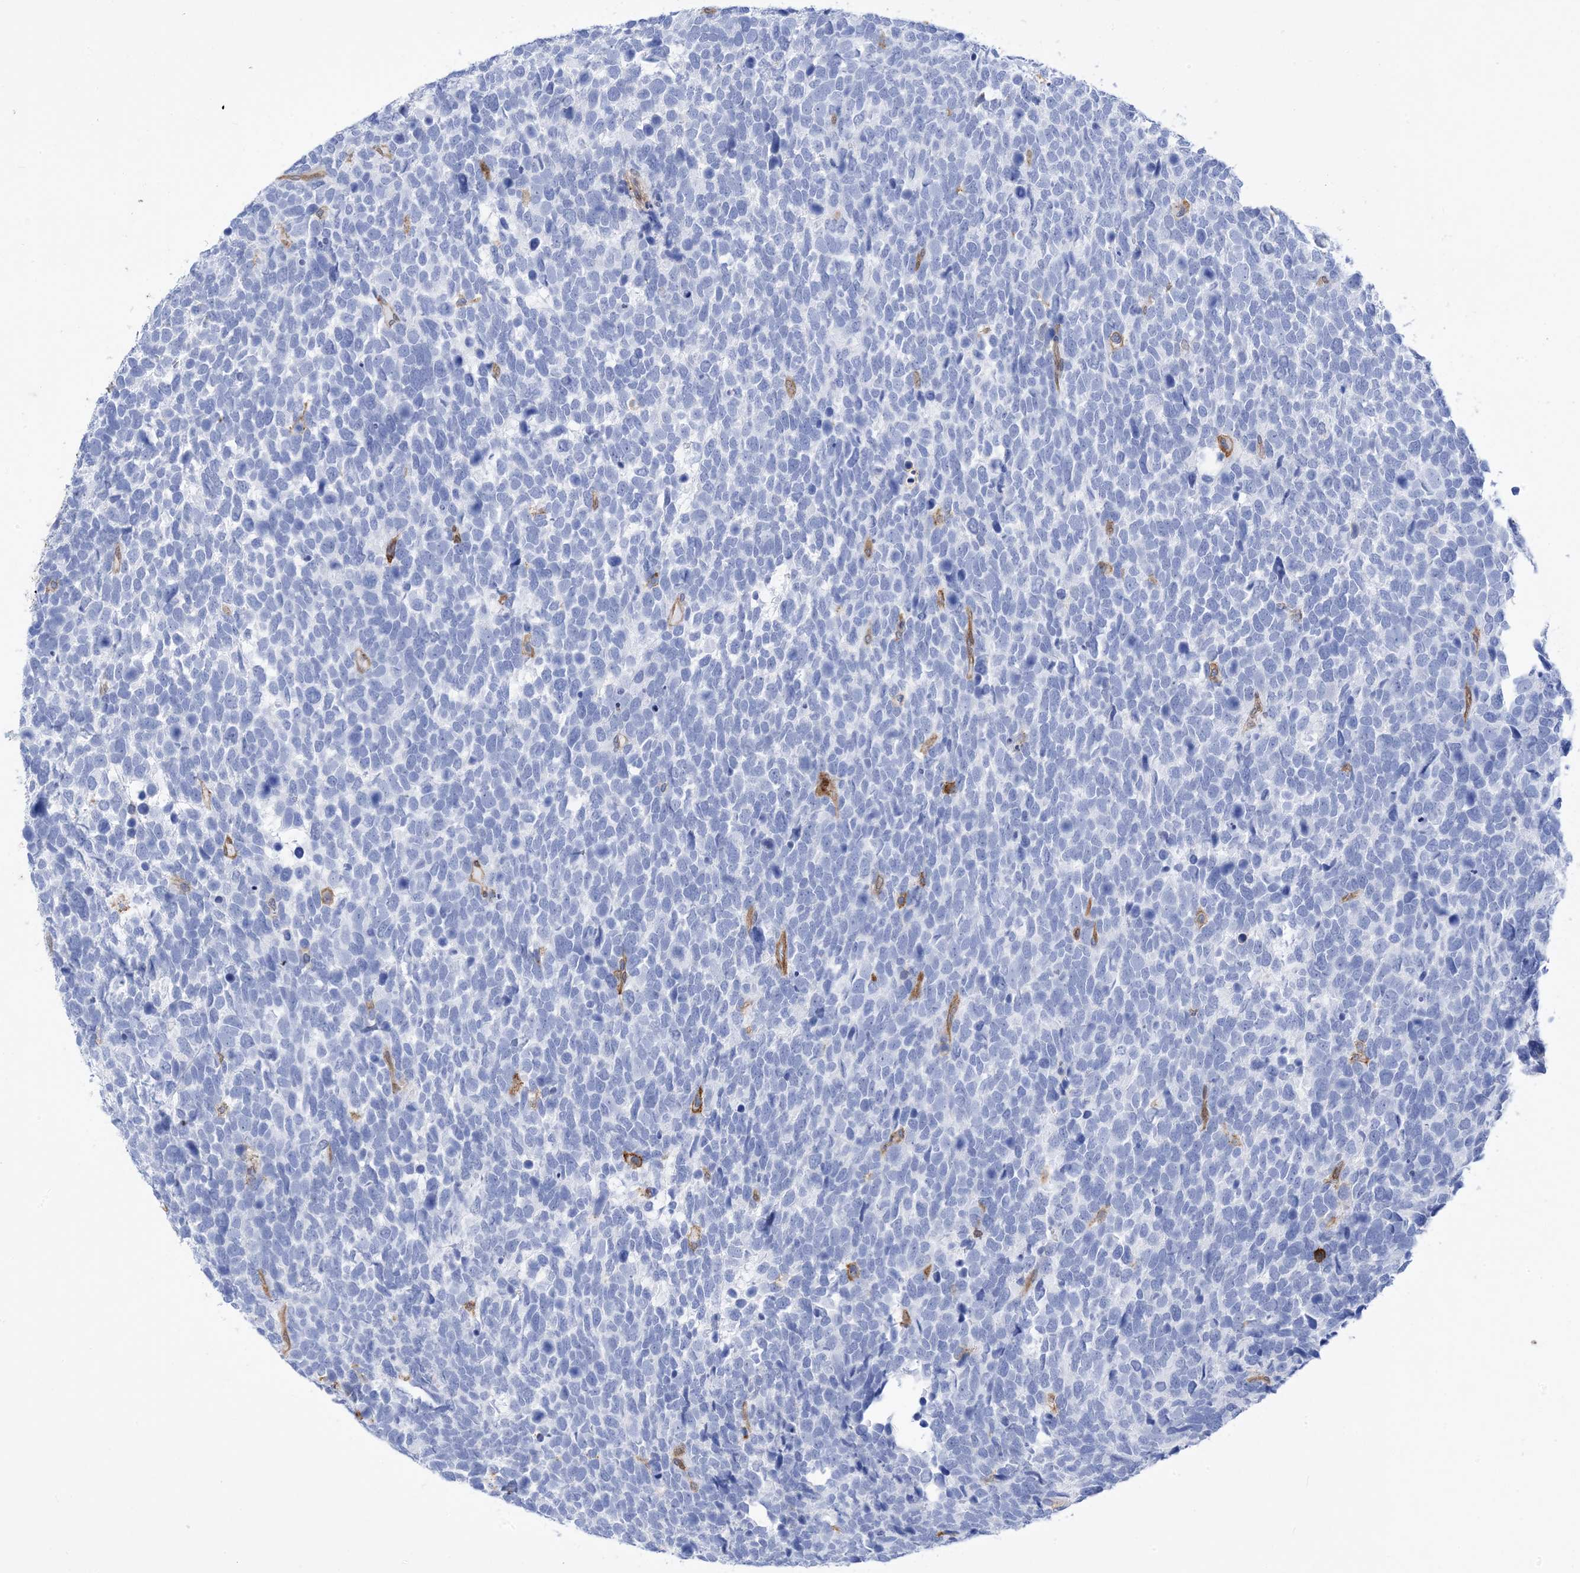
{"staining": {"intensity": "negative", "quantity": "none", "location": "none"}, "tissue": "urothelial cancer", "cell_type": "Tumor cells", "image_type": "cancer", "snomed": [{"axis": "morphology", "description": "Urothelial carcinoma, High grade"}, {"axis": "topography", "description": "Urinary bladder"}], "caption": "Tumor cells are negative for brown protein staining in urothelial cancer.", "gene": "ANXA1", "patient": {"sex": "female", "age": 82}}